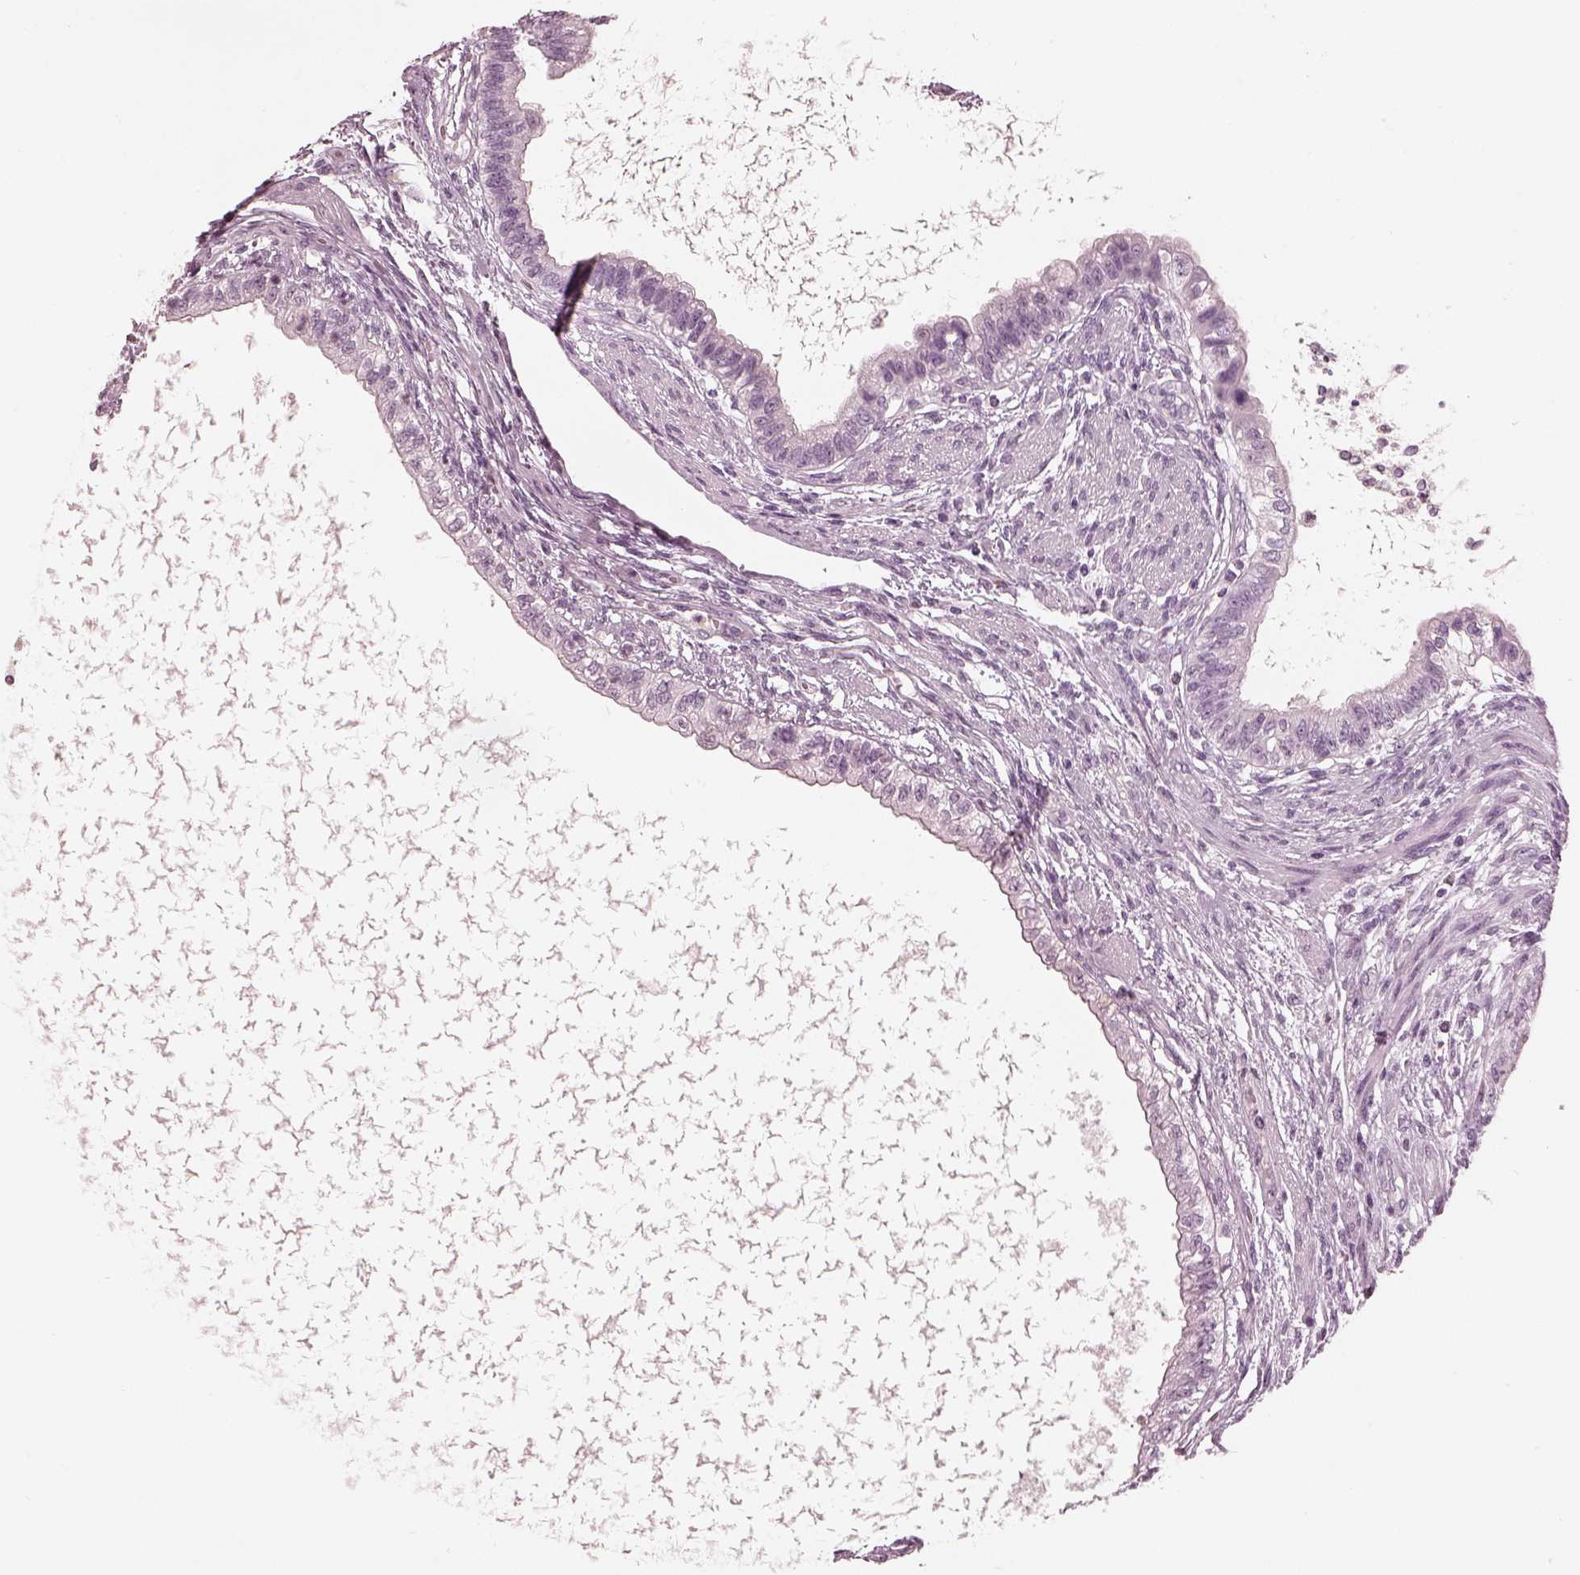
{"staining": {"intensity": "negative", "quantity": "none", "location": "none"}, "tissue": "testis cancer", "cell_type": "Tumor cells", "image_type": "cancer", "snomed": [{"axis": "morphology", "description": "Carcinoma, Embryonal, NOS"}, {"axis": "topography", "description": "Testis"}], "caption": "Tumor cells show no significant positivity in testis embryonal carcinoma.", "gene": "CSH1", "patient": {"sex": "male", "age": 26}}